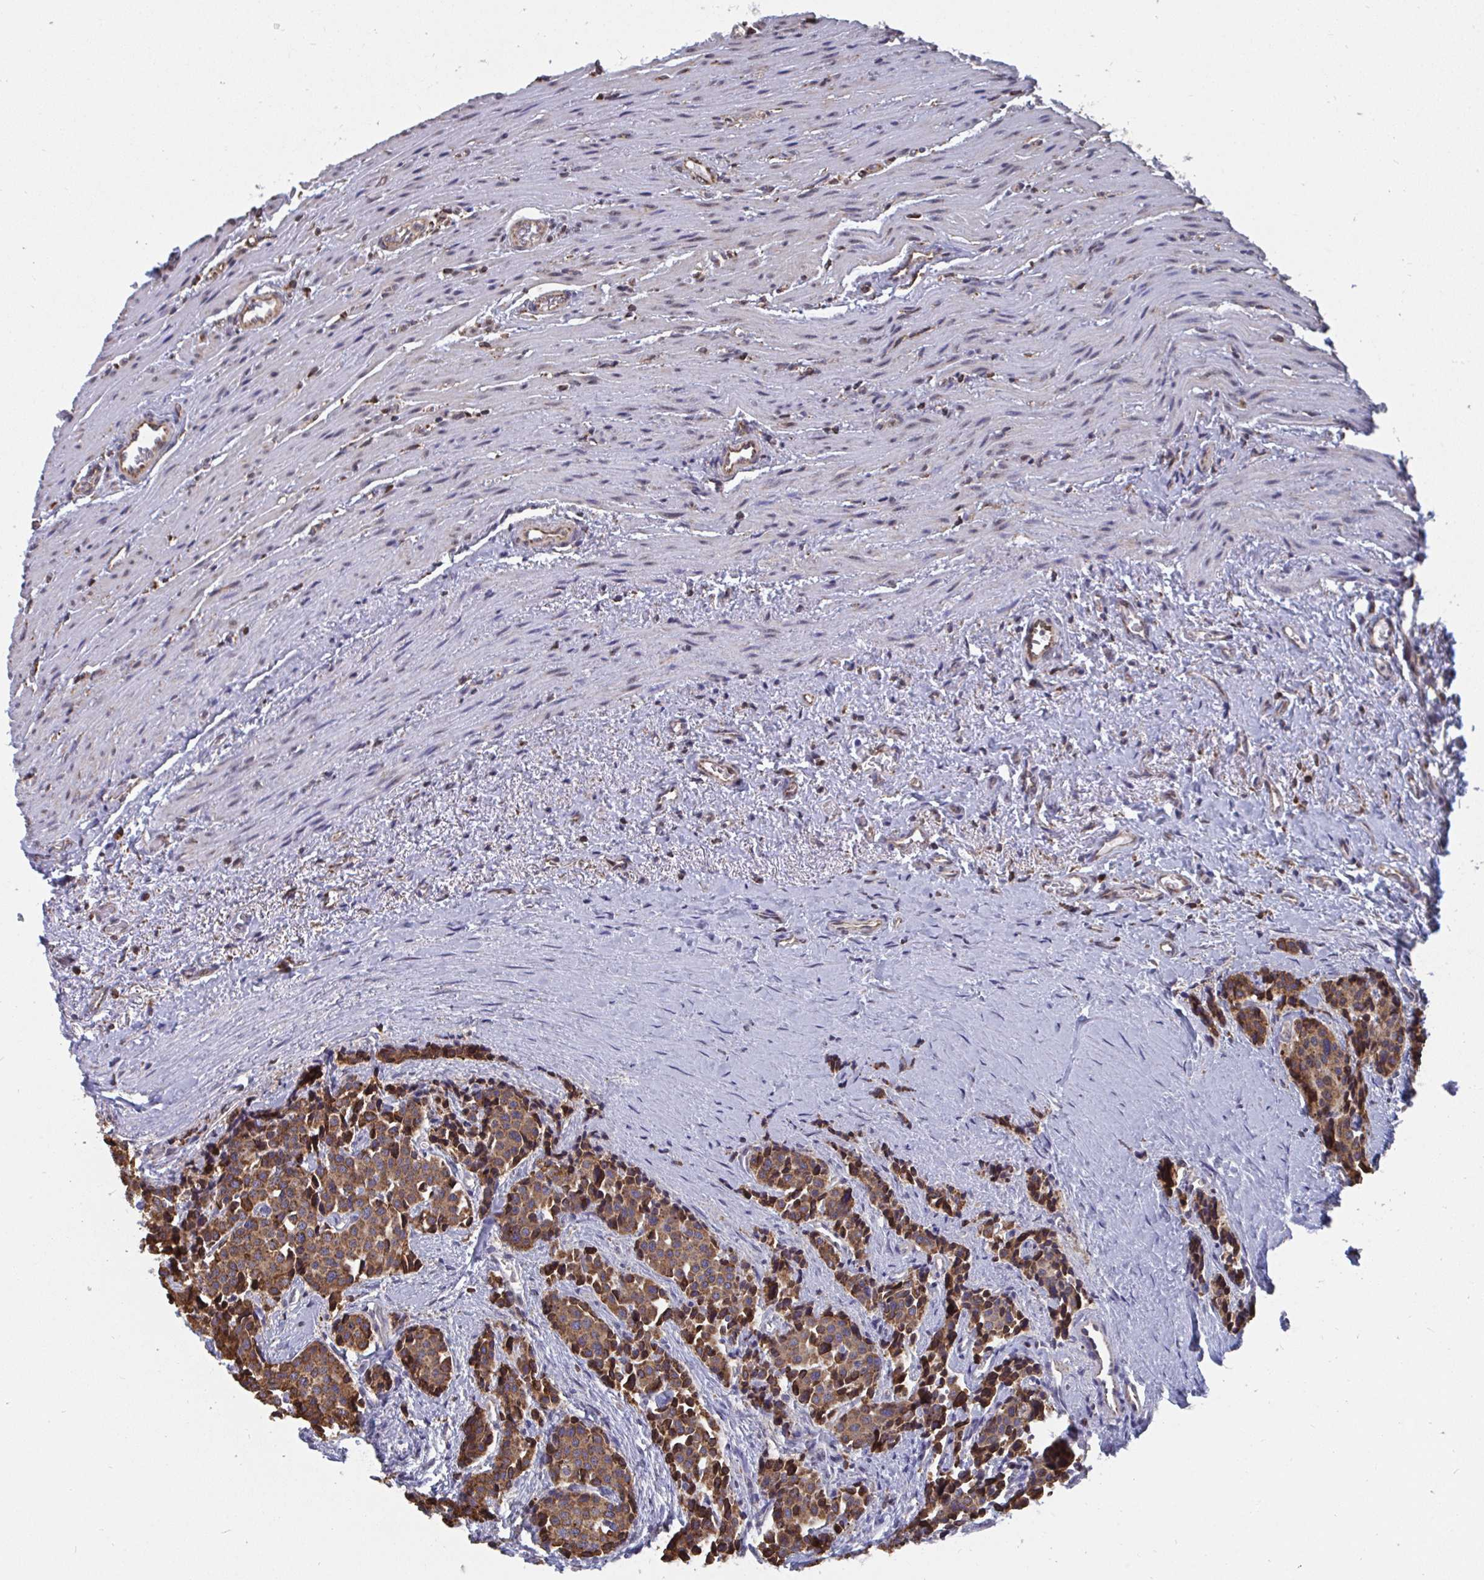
{"staining": {"intensity": "moderate", "quantity": ">75%", "location": "cytoplasmic/membranous"}, "tissue": "carcinoid", "cell_type": "Tumor cells", "image_type": "cancer", "snomed": [{"axis": "morphology", "description": "Carcinoid, malignant, NOS"}, {"axis": "topography", "description": "Small intestine"}], "caption": "High-magnification brightfield microscopy of carcinoid (malignant) stained with DAB (brown) and counterstained with hematoxylin (blue). tumor cells exhibit moderate cytoplasmic/membranous positivity is present in about>75% of cells. The staining is performed using DAB (3,3'-diaminobenzidine) brown chromogen to label protein expression. The nuclei are counter-stained blue using hematoxylin.", "gene": "ELAVL1", "patient": {"sex": "male", "age": 73}}